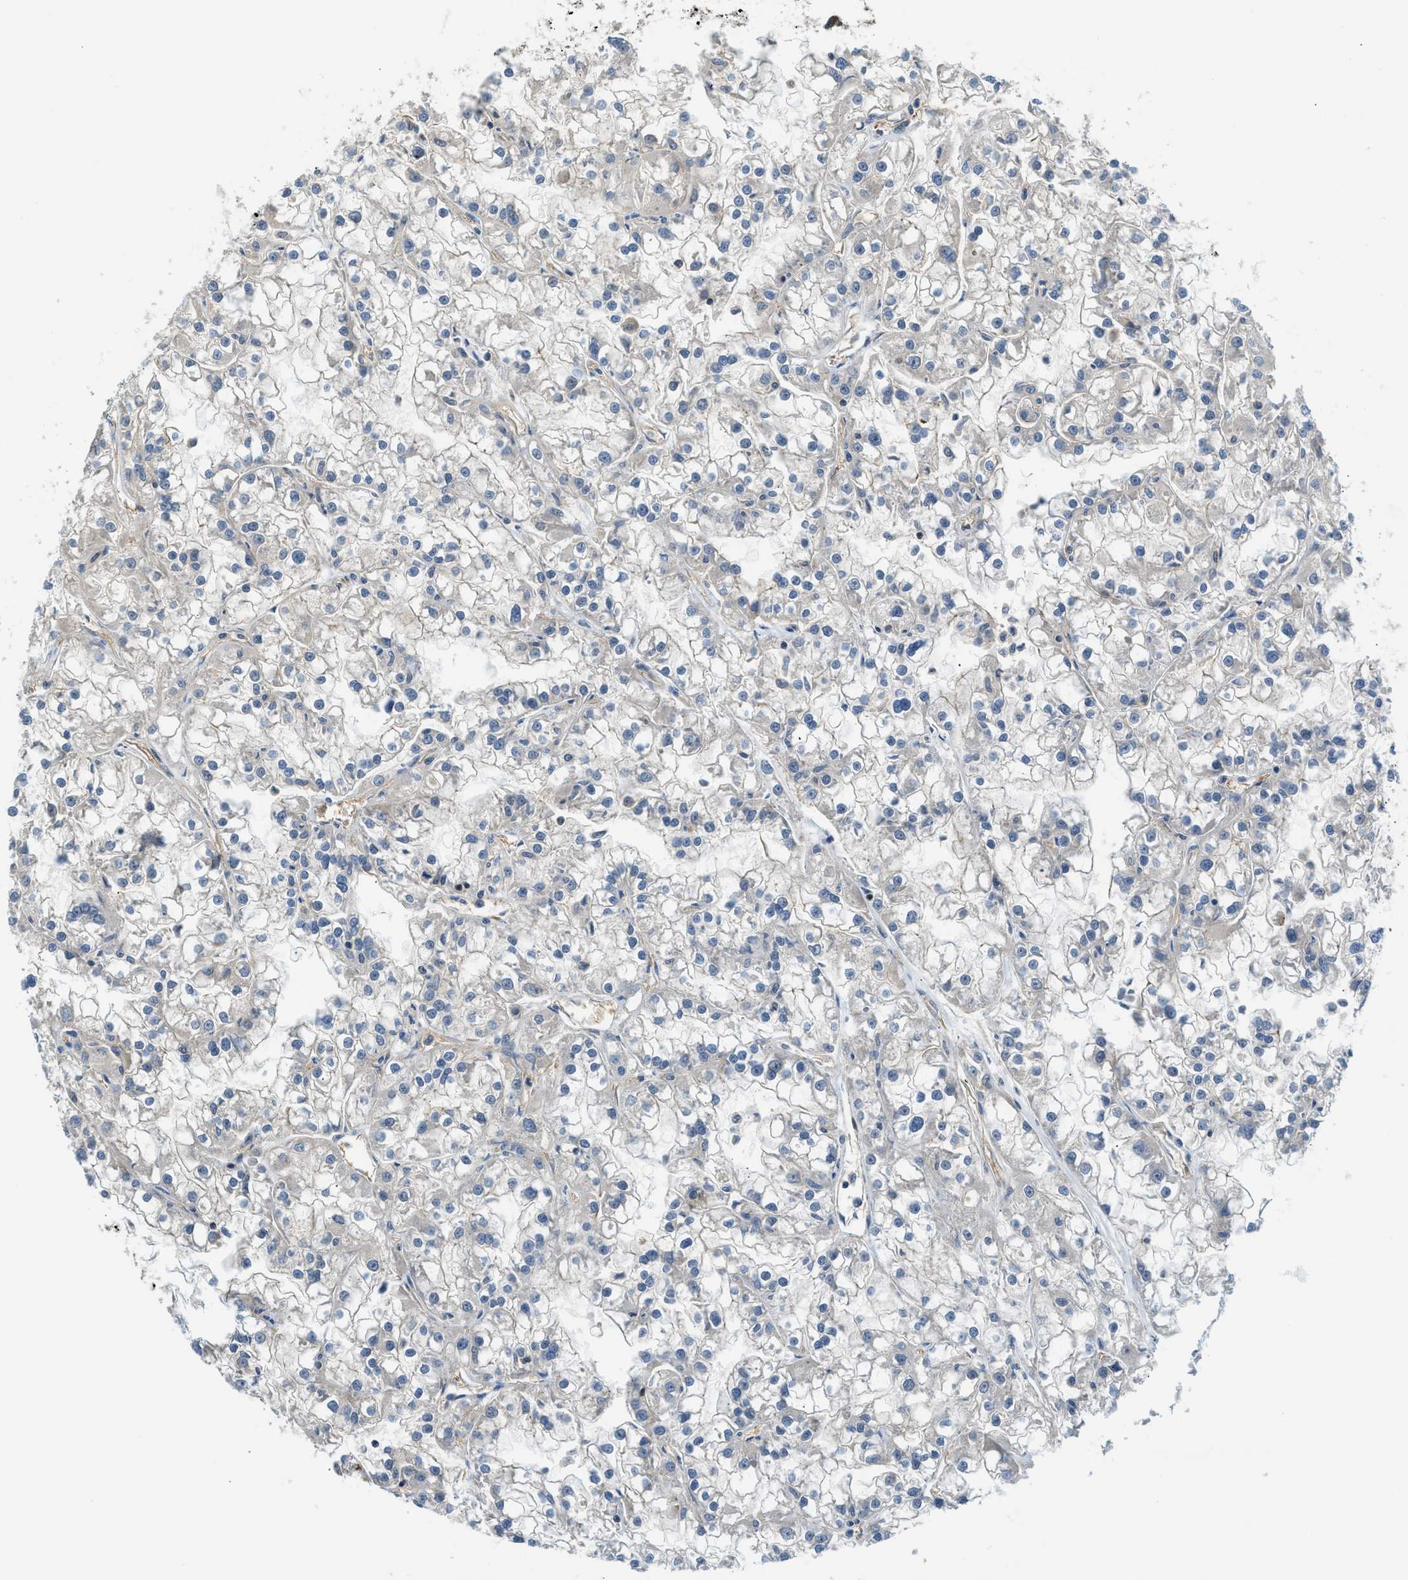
{"staining": {"intensity": "negative", "quantity": "none", "location": "none"}, "tissue": "renal cancer", "cell_type": "Tumor cells", "image_type": "cancer", "snomed": [{"axis": "morphology", "description": "Adenocarcinoma, NOS"}, {"axis": "topography", "description": "Kidney"}], "caption": "Immunohistochemical staining of adenocarcinoma (renal) displays no significant staining in tumor cells. (Stains: DAB IHC with hematoxylin counter stain, Microscopy: brightfield microscopy at high magnification).", "gene": "CBLB", "patient": {"sex": "female", "age": 52}}